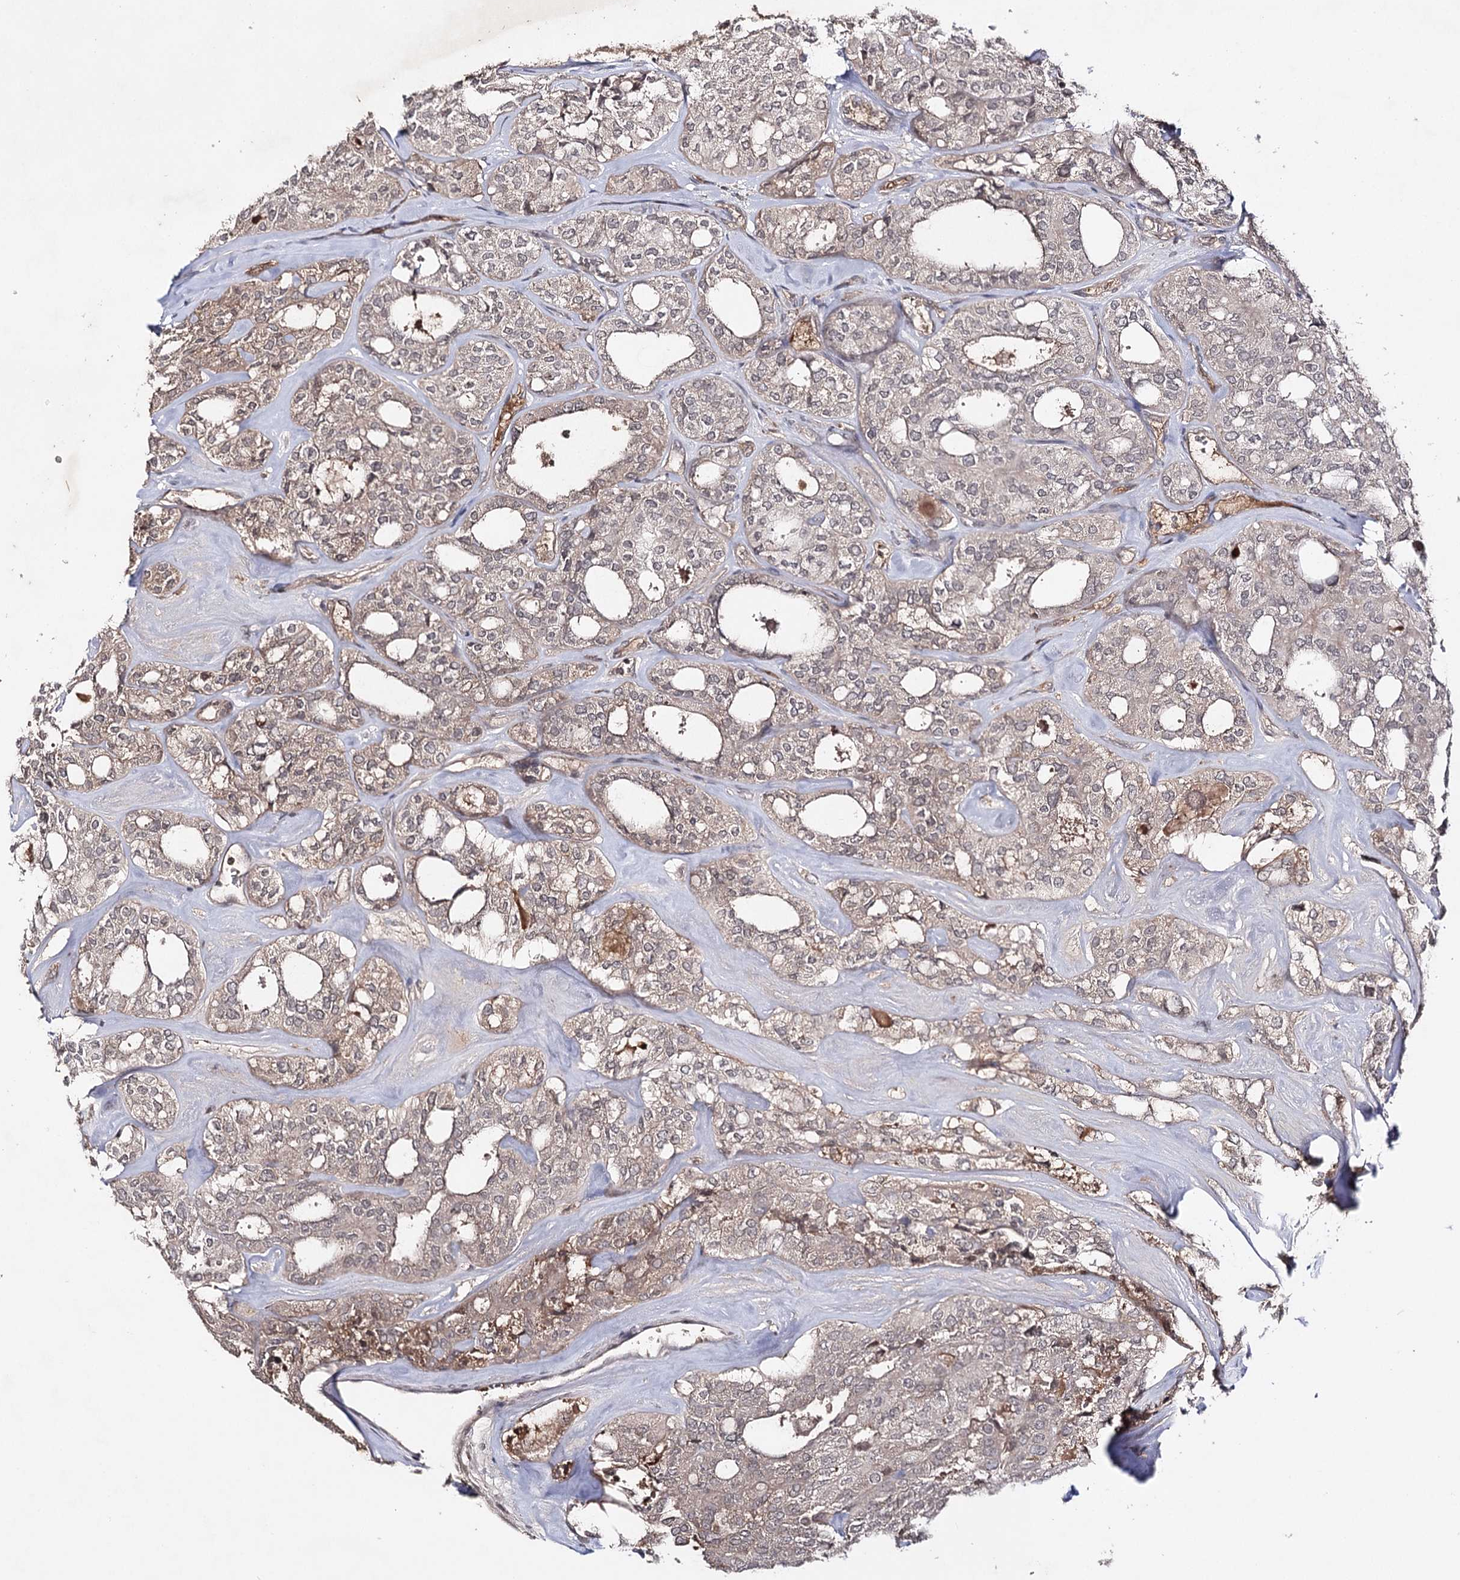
{"staining": {"intensity": "negative", "quantity": "none", "location": "none"}, "tissue": "thyroid cancer", "cell_type": "Tumor cells", "image_type": "cancer", "snomed": [{"axis": "morphology", "description": "Follicular adenoma carcinoma, NOS"}, {"axis": "topography", "description": "Thyroid gland"}], "caption": "DAB immunohistochemical staining of human follicular adenoma carcinoma (thyroid) shows no significant staining in tumor cells.", "gene": "SYNGR3", "patient": {"sex": "male", "age": 75}}